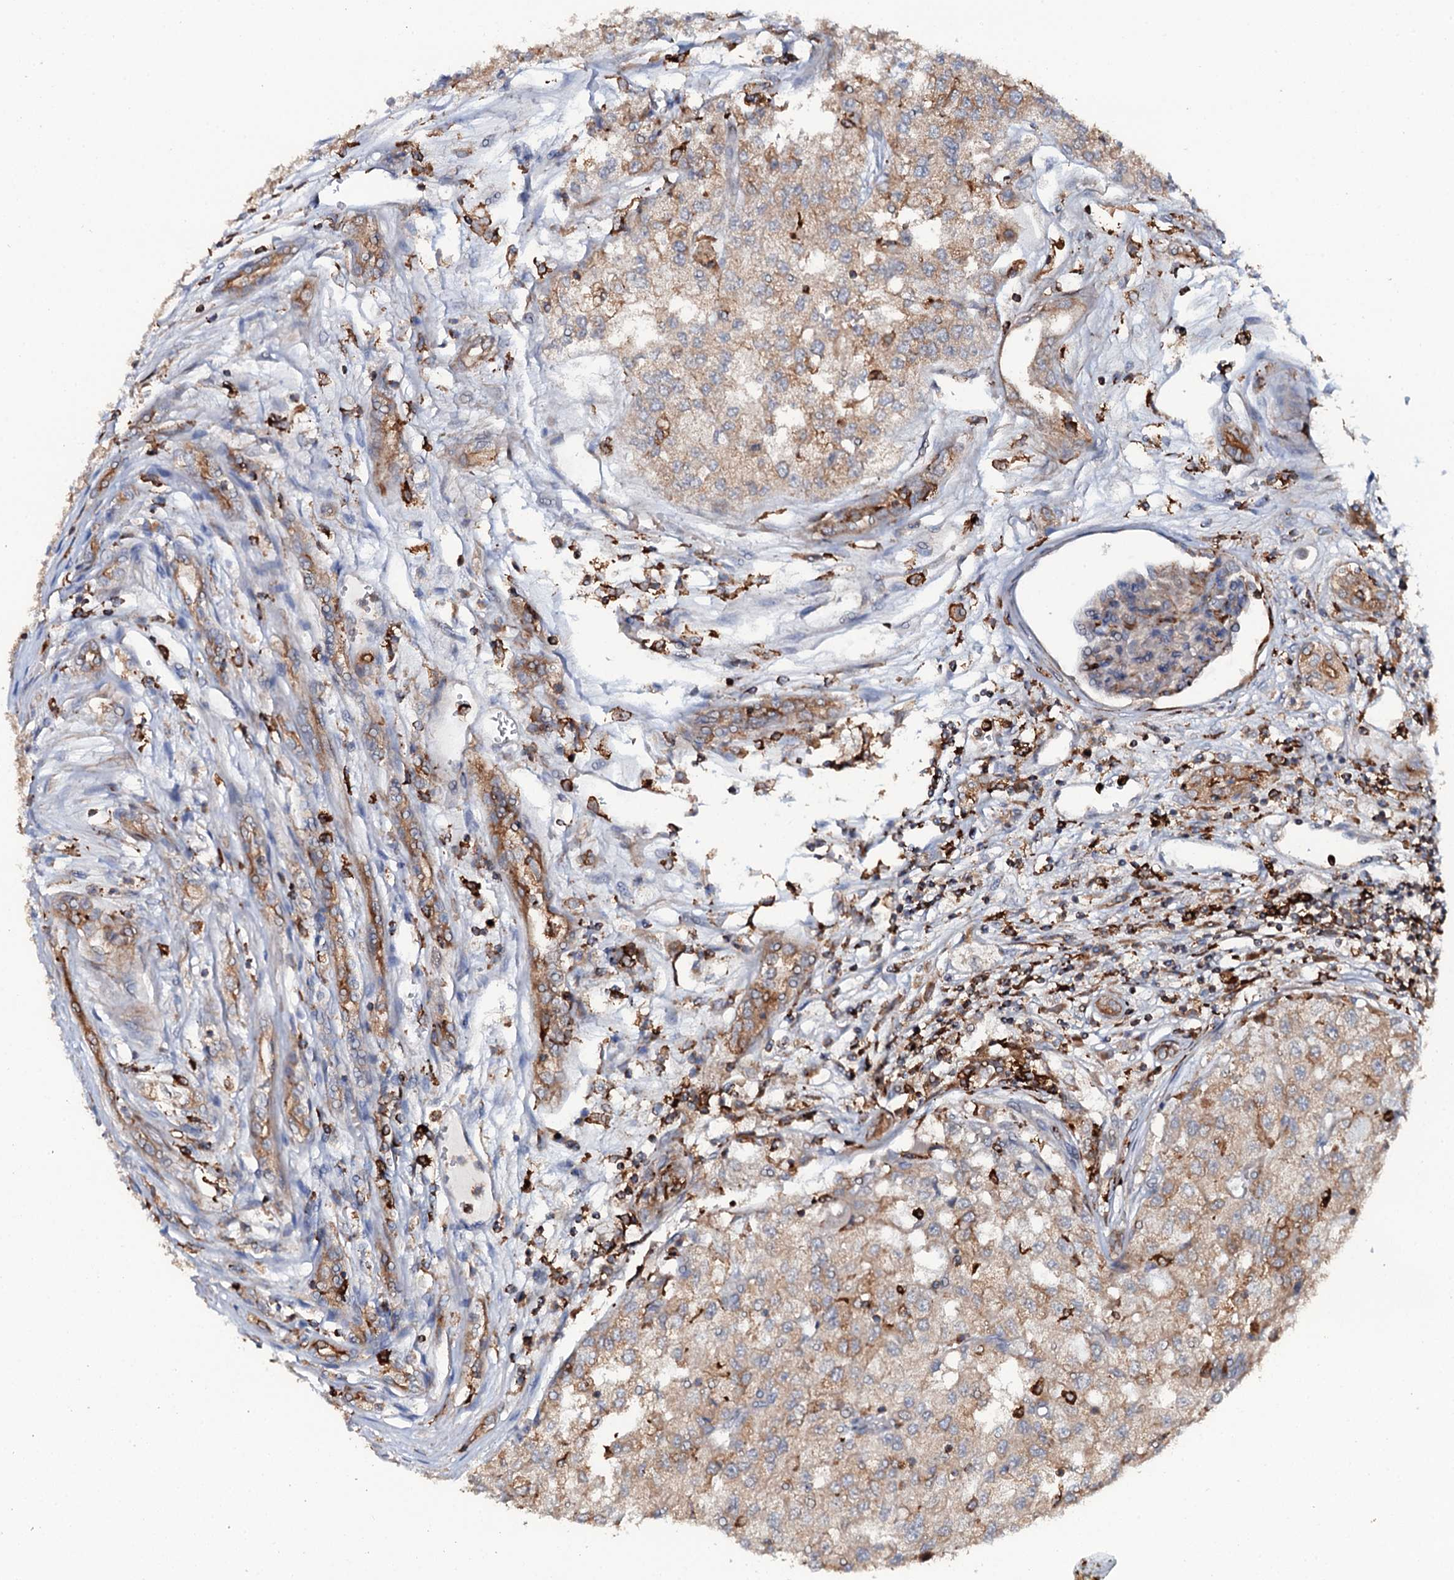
{"staining": {"intensity": "moderate", "quantity": ">75%", "location": "cytoplasmic/membranous"}, "tissue": "renal cancer", "cell_type": "Tumor cells", "image_type": "cancer", "snomed": [{"axis": "morphology", "description": "Adenocarcinoma, NOS"}, {"axis": "topography", "description": "Kidney"}], "caption": "This is an image of immunohistochemistry staining of renal cancer (adenocarcinoma), which shows moderate staining in the cytoplasmic/membranous of tumor cells.", "gene": "VAMP8", "patient": {"sex": "female", "age": 54}}